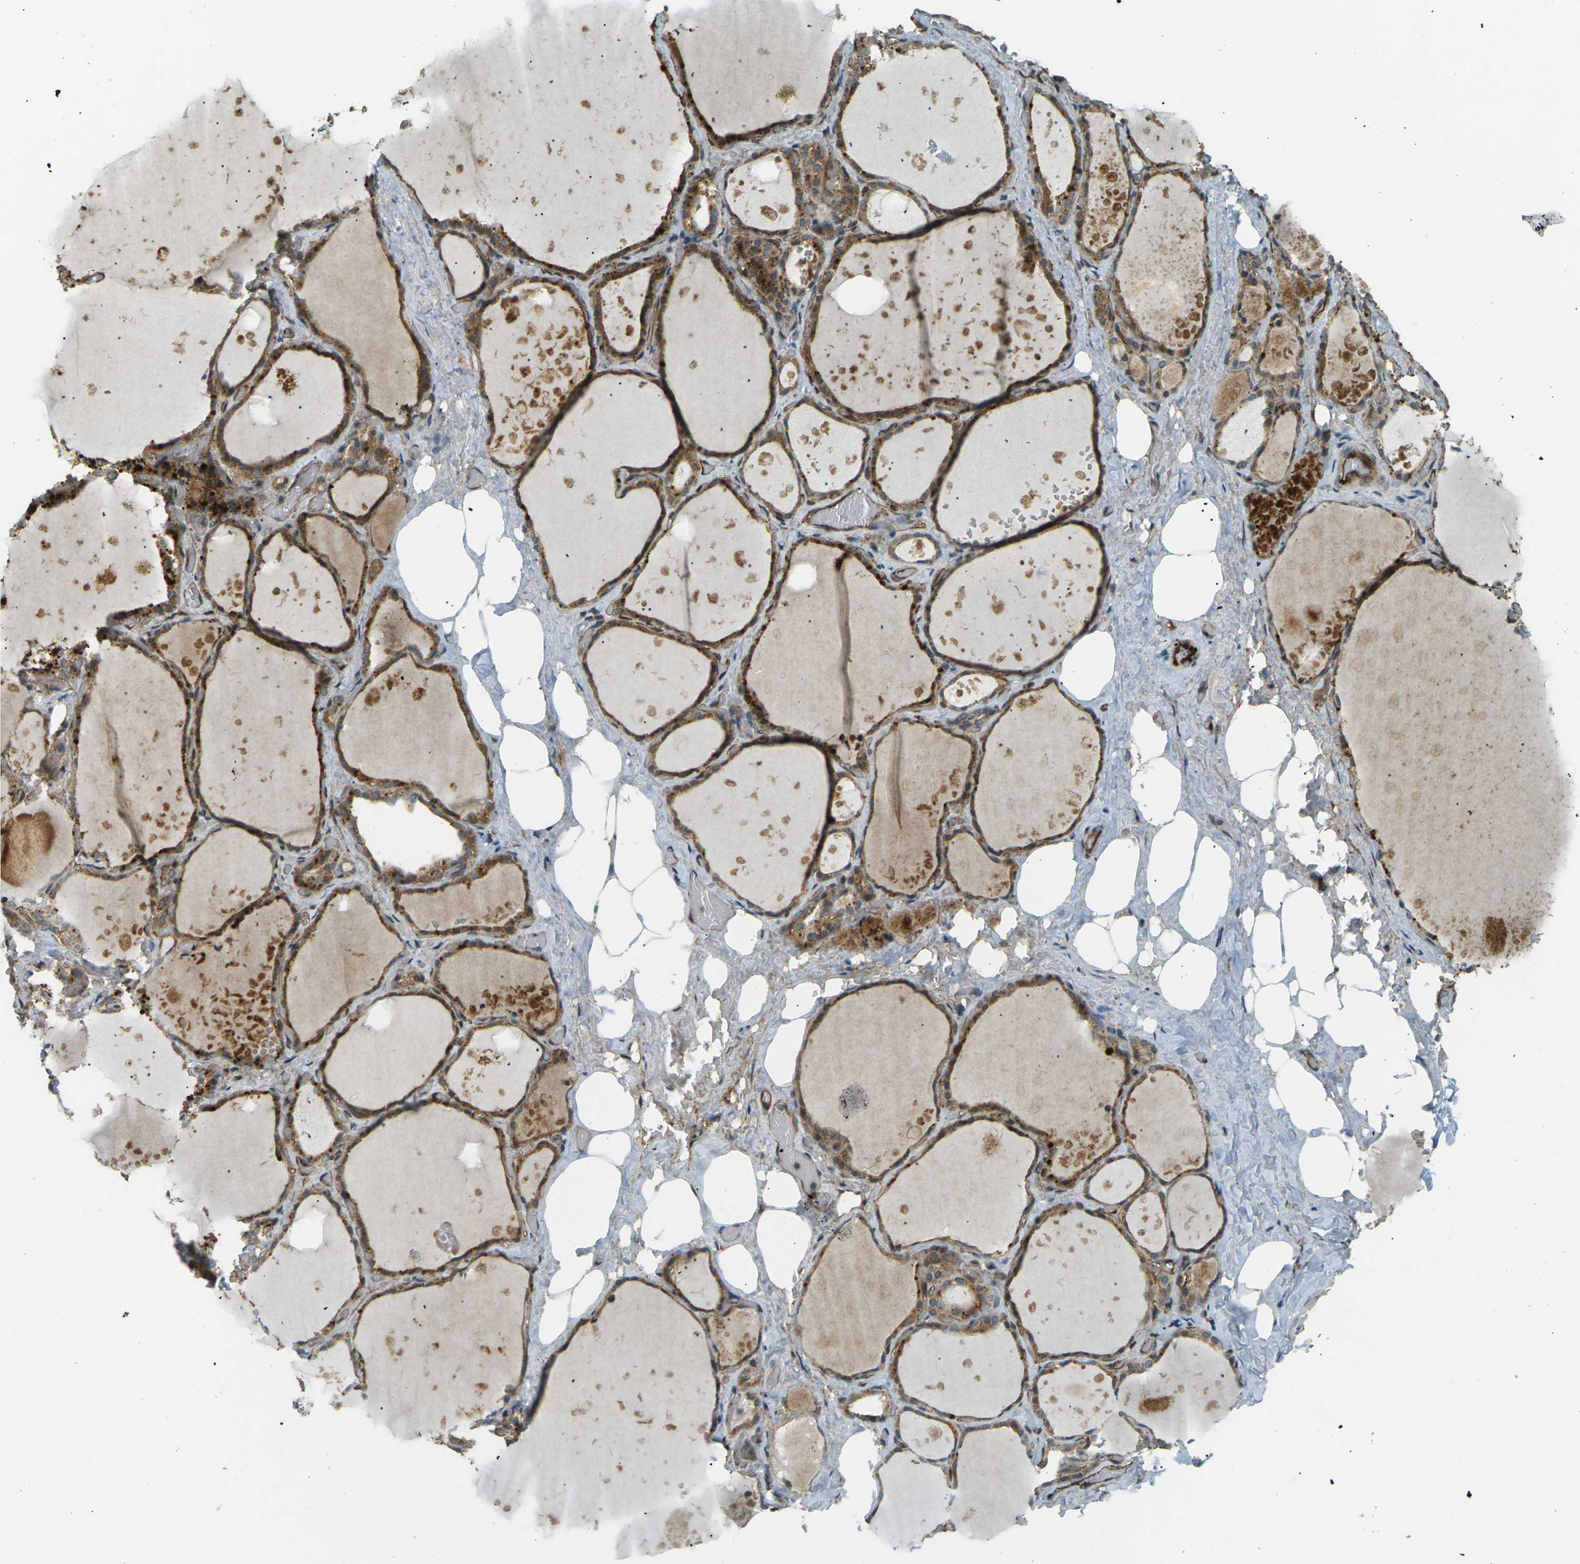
{"staining": {"intensity": "moderate", "quantity": ">75%", "location": "cytoplasmic/membranous"}, "tissue": "thyroid gland", "cell_type": "Glandular cells", "image_type": "normal", "snomed": [{"axis": "morphology", "description": "Normal tissue, NOS"}, {"axis": "topography", "description": "Thyroid gland"}], "caption": "A histopathology image of thyroid gland stained for a protein exhibits moderate cytoplasmic/membranous brown staining in glandular cells. Immunohistochemistry (ihc) stains the protein in brown and the nuclei are stained blue.", "gene": "S1PR1", "patient": {"sex": "male", "age": 61}}